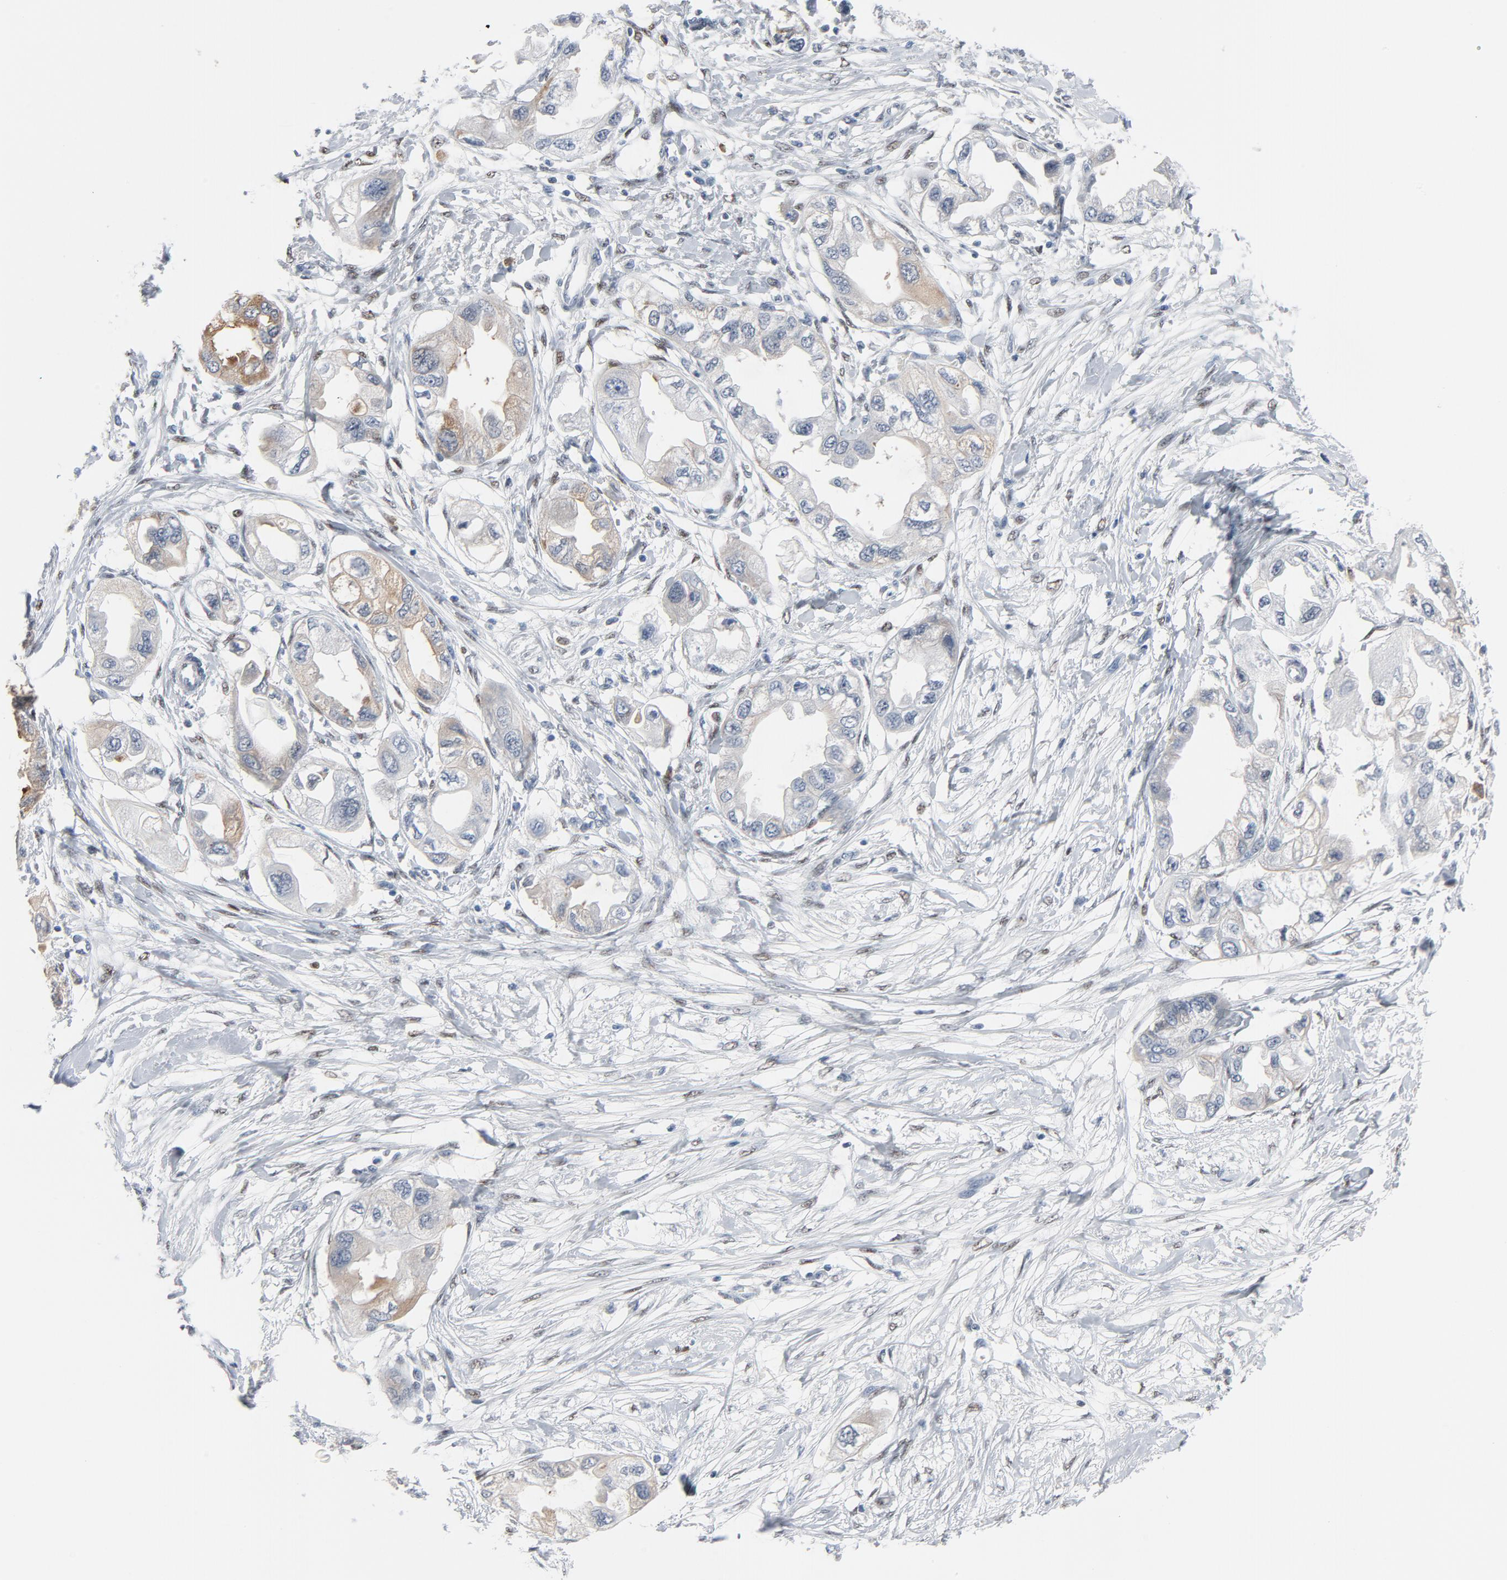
{"staining": {"intensity": "negative", "quantity": "none", "location": "none"}, "tissue": "endometrial cancer", "cell_type": "Tumor cells", "image_type": "cancer", "snomed": [{"axis": "morphology", "description": "Adenocarcinoma, NOS"}, {"axis": "topography", "description": "Endometrium"}], "caption": "Immunohistochemical staining of human adenocarcinoma (endometrial) shows no significant staining in tumor cells. The staining was performed using DAB to visualize the protein expression in brown, while the nuclei were stained in blue with hematoxylin (Magnification: 20x).", "gene": "FOXP1", "patient": {"sex": "female", "age": 67}}